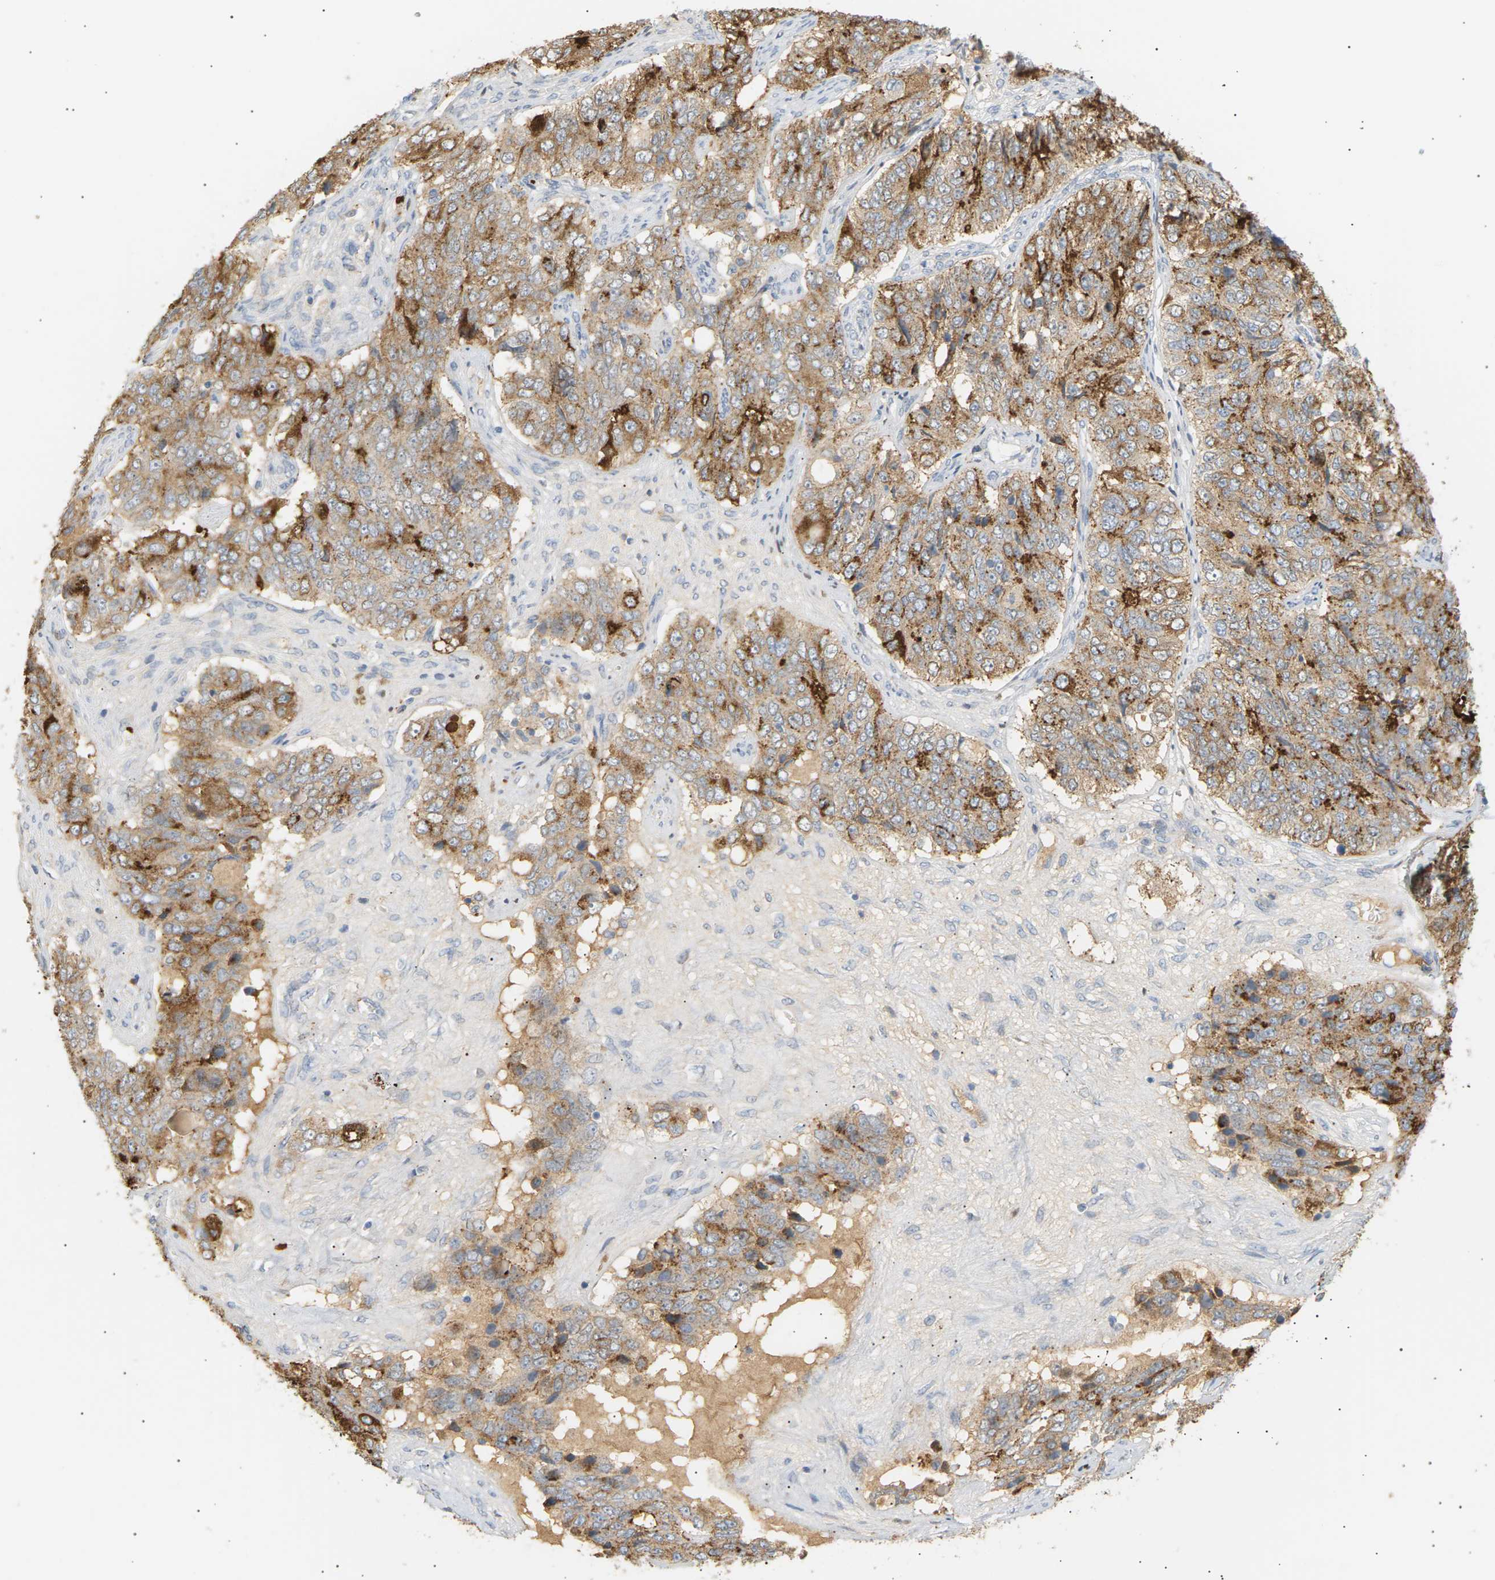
{"staining": {"intensity": "moderate", "quantity": ">75%", "location": "cytoplasmic/membranous"}, "tissue": "ovarian cancer", "cell_type": "Tumor cells", "image_type": "cancer", "snomed": [{"axis": "morphology", "description": "Carcinoma, endometroid"}, {"axis": "topography", "description": "Ovary"}], "caption": "A histopathology image of ovarian endometroid carcinoma stained for a protein demonstrates moderate cytoplasmic/membranous brown staining in tumor cells. The staining was performed using DAB (3,3'-diaminobenzidine) to visualize the protein expression in brown, while the nuclei were stained in blue with hematoxylin (Magnification: 20x).", "gene": "CLU", "patient": {"sex": "female", "age": 51}}